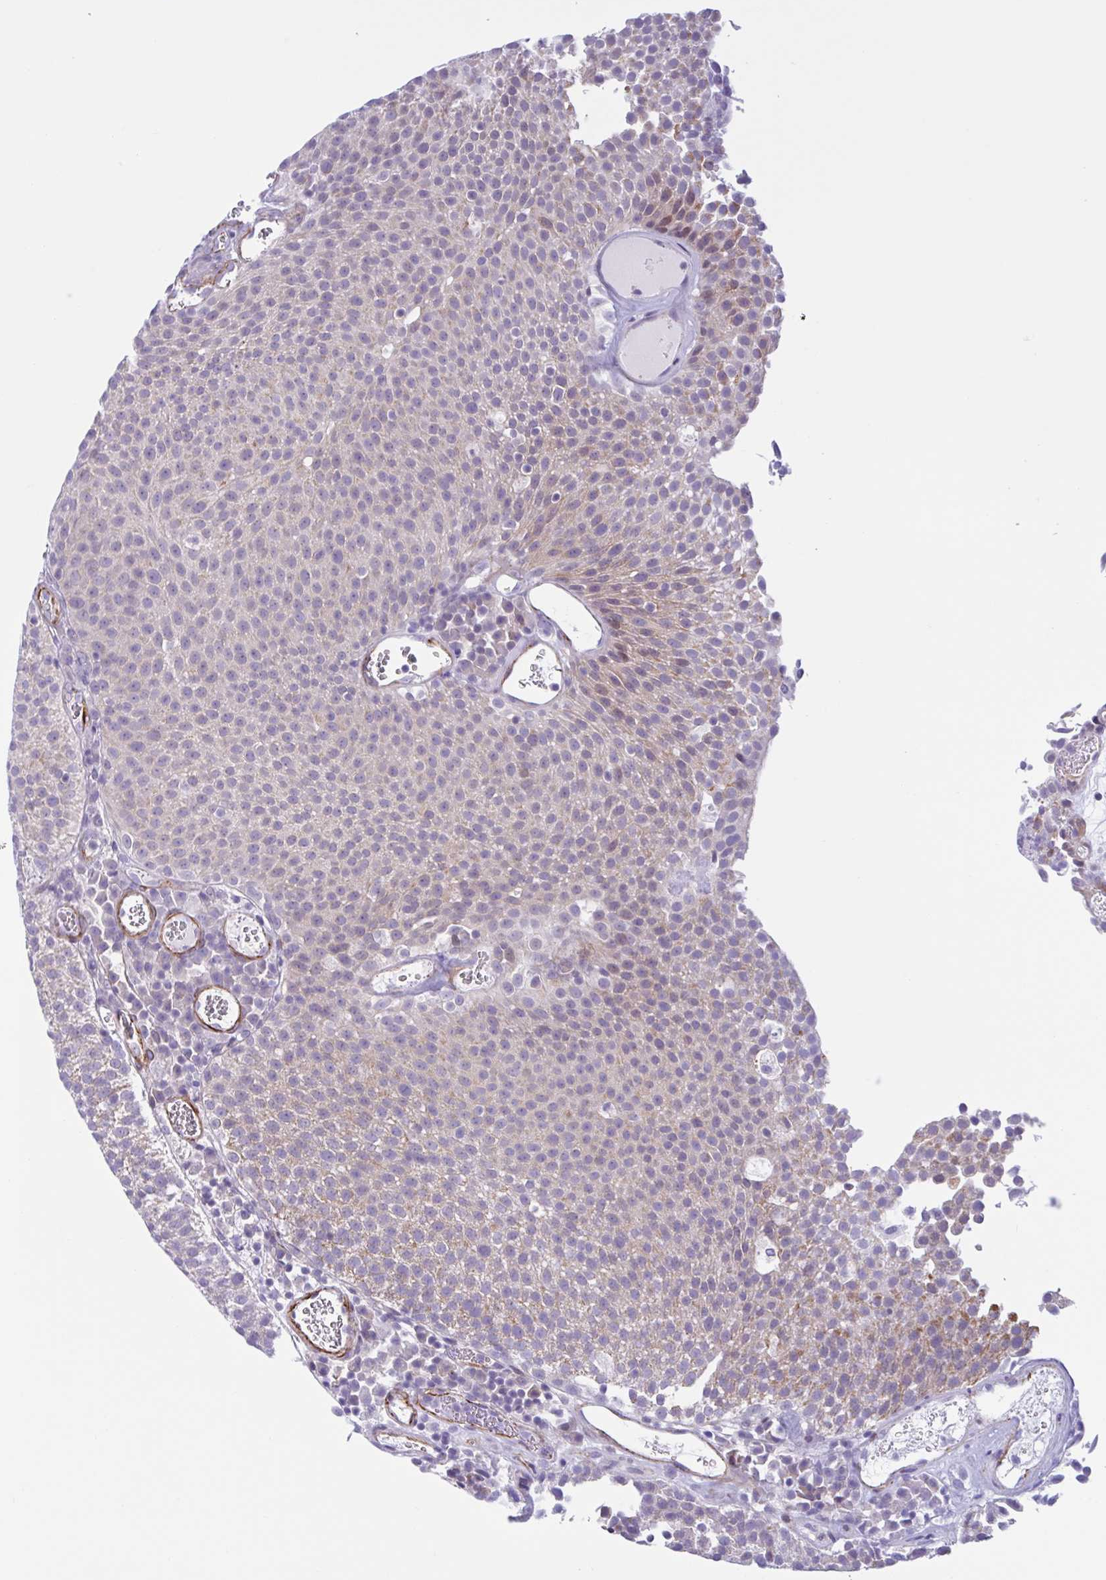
{"staining": {"intensity": "weak", "quantity": "25%-75%", "location": "cytoplasmic/membranous"}, "tissue": "urothelial cancer", "cell_type": "Tumor cells", "image_type": "cancer", "snomed": [{"axis": "morphology", "description": "Urothelial carcinoma, Low grade"}, {"axis": "topography", "description": "Urinary bladder"}], "caption": "This is a photomicrograph of immunohistochemistry (IHC) staining of low-grade urothelial carcinoma, which shows weak staining in the cytoplasmic/membranous of tumor cells.", "gene": "AHCYL2", "patient": {"sex": "female", "age": 79}}